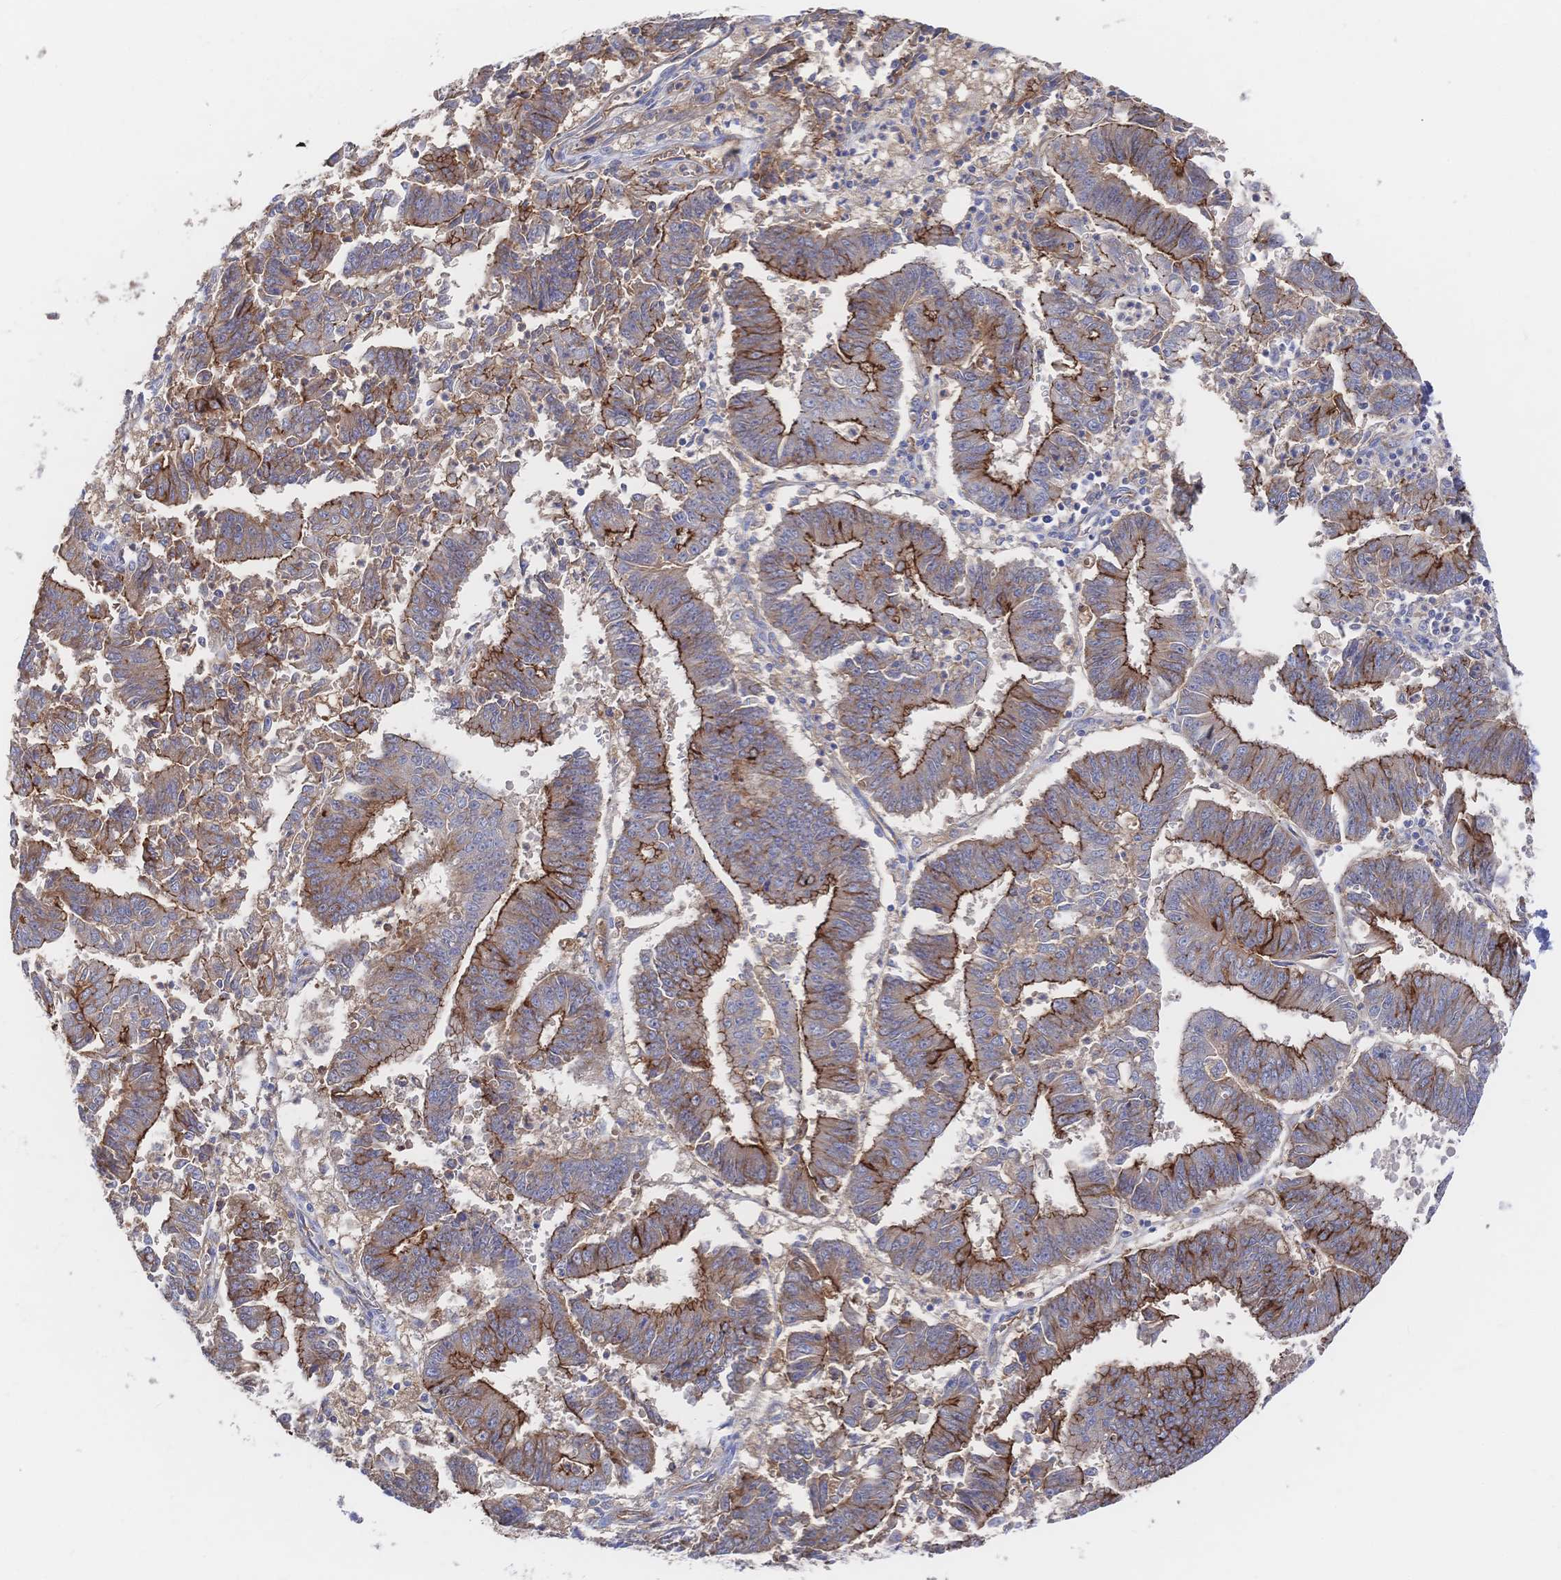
{"staining": {"intensity": "strong", "quantity": "25%-75%", "location": "cytoplasmic/membranous"}, "tissue": "endometrial cancer", "cell_type": "Tumor cells", "image_type": "cancer", "snomed": [{"axis": "morphology", "description": "Adenocarcinoma, NOS"}, {"axis": "topography", "description": "Endometrium"}], "caption": "A histopathology image of endometrial cancer stained for a protein reveals strong cytoplasmic/membranous brown staining in tumor cells. (IHC, brightfield microscopy, high magnification).", "gene": "F11R", "patient": {"sex": "female", "age": 73}}